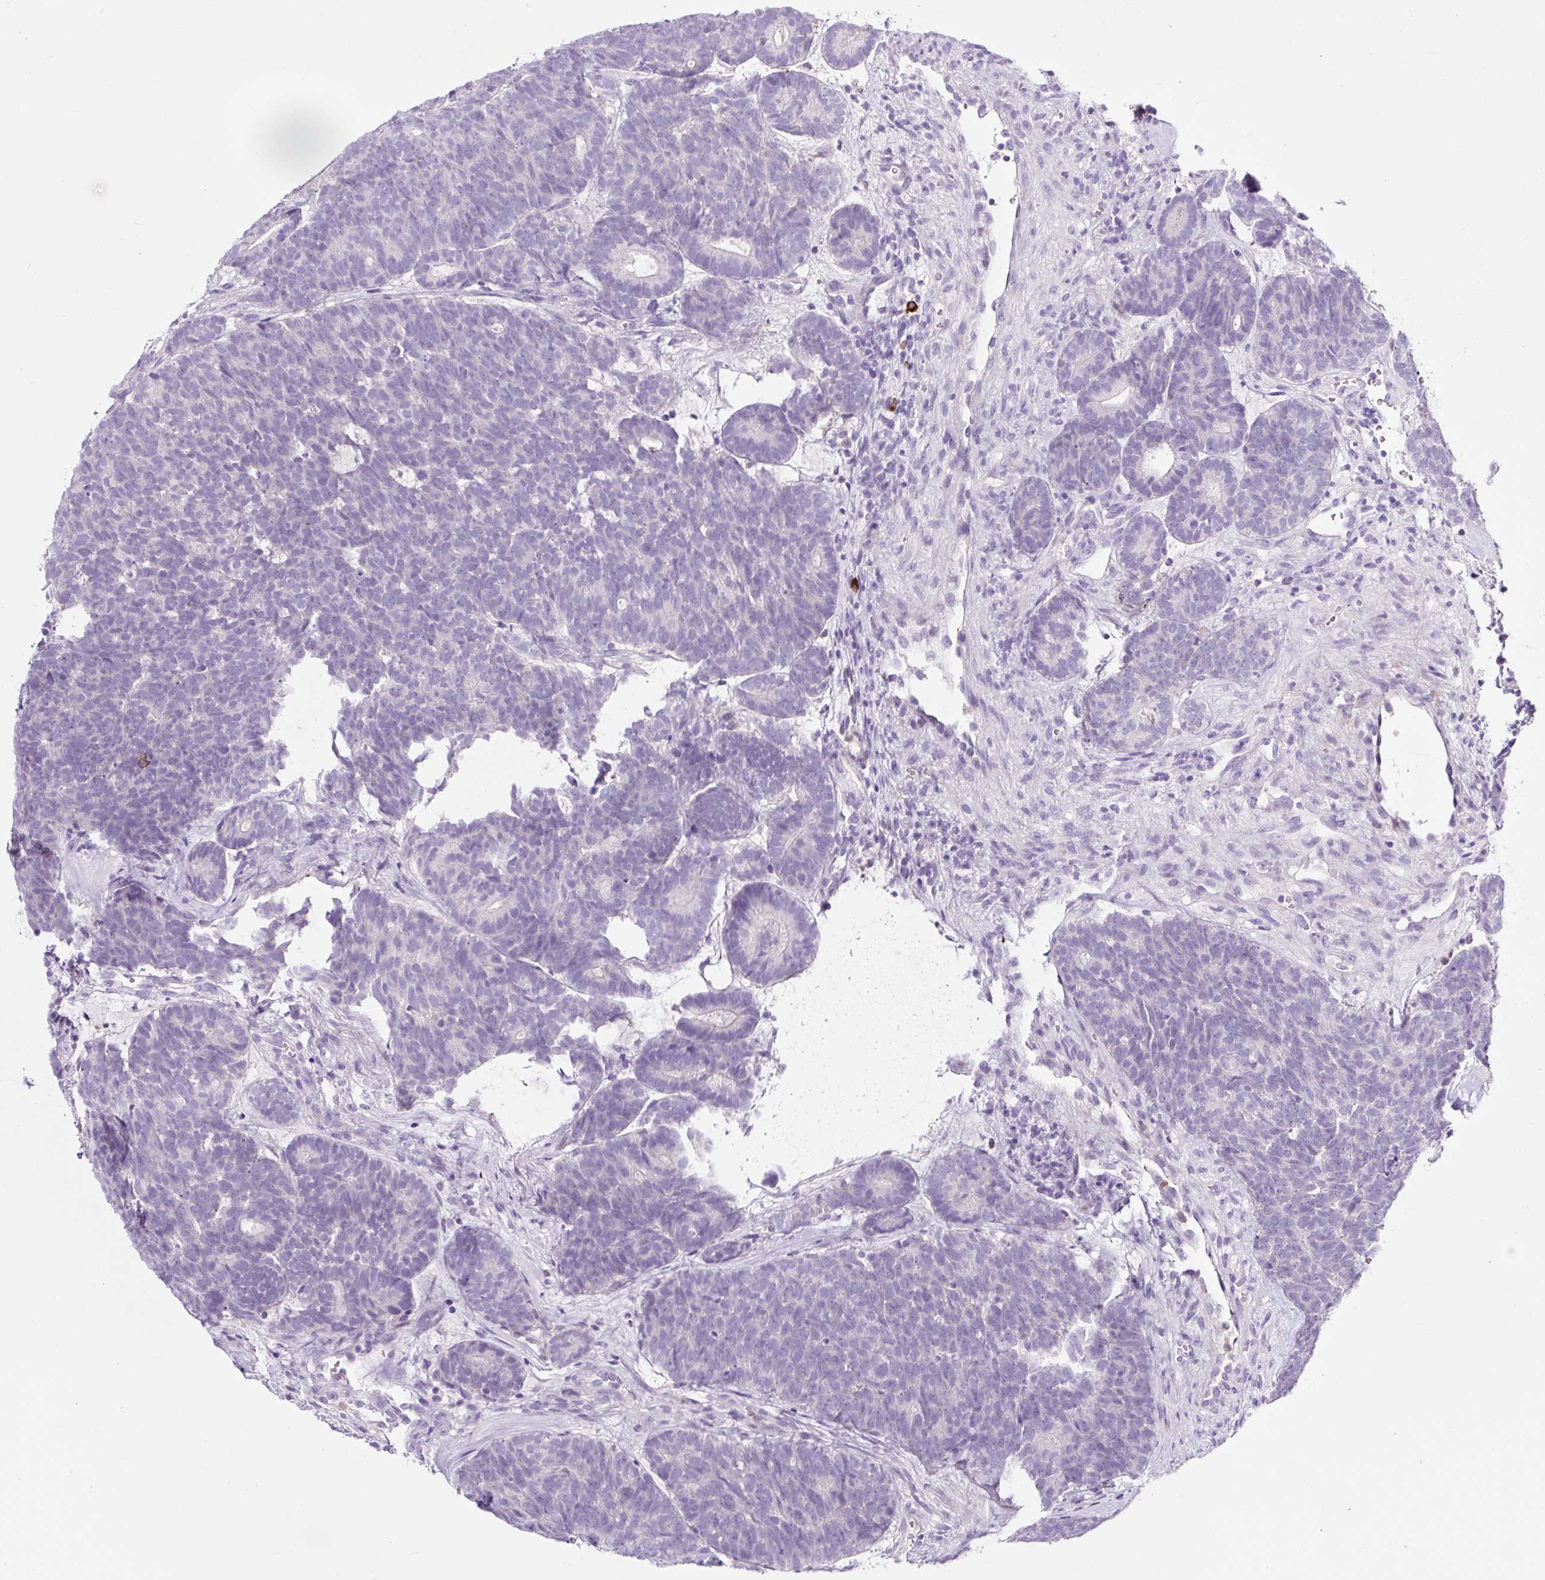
{"staining": {"intensity": "negative", "quantity": "none", "location": "none"}, "tissue": "head and neck cancer", "cell_type": "Tumor cells", "image_type": "cancer", "snomed": [{"axis": "morphology", "description": "Adenocarcinoma, NOS"}, {"axis": "topography", "description": "Head-Neck"}], "caption": "Head and neck adenocarcinoma stained for a protein using immunohistochemistry demonstrates no positivity tumor cells.", "gene": "RNF212B", "patient": {"sex": "female", "age": 81}}